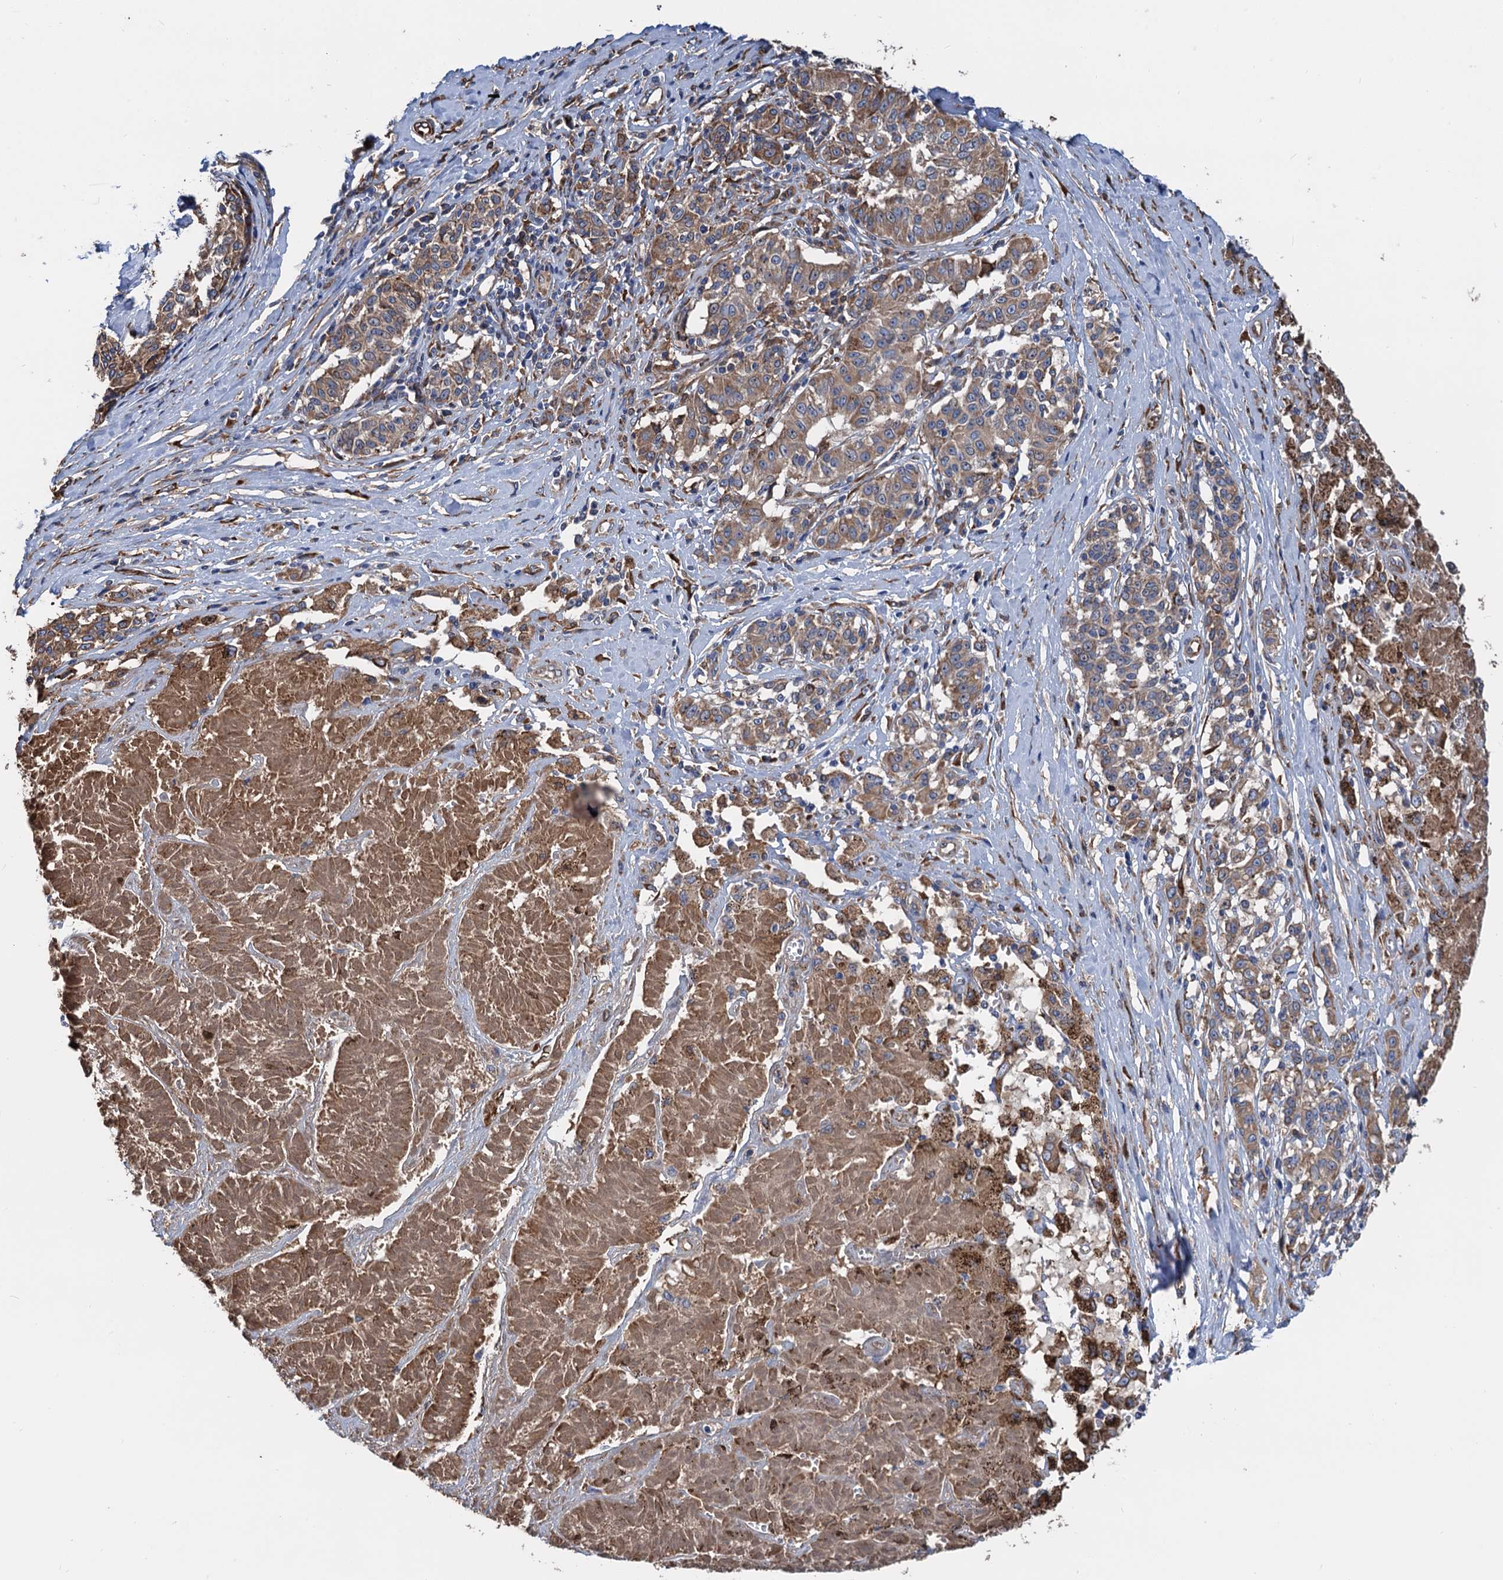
{"staining": {"intensity": "moderate", "quantity": ">75%", "location": "cytoplasmic/membranous"}, "tissue": "melanoma", "cell_type": "Tumor cells", "image_type": "cancer", "snomed": [{"axis": "morphology", "description": "Malignant melanoma, NOS"}, {"axis": "topography", "description": "Skin"}], "caption": "A micrograph of melanoma stained for a protein exhibits moderate cytoplasmic/membranous brown staining in tumor cells. The staining was performed using DAB to visualize the protein expression in brown, while the nuclei were stained in blue with hematoxylin (Magnification: 20x).", "gene": "CNNM1", "patient": {"sex": "female", "age": 72}}